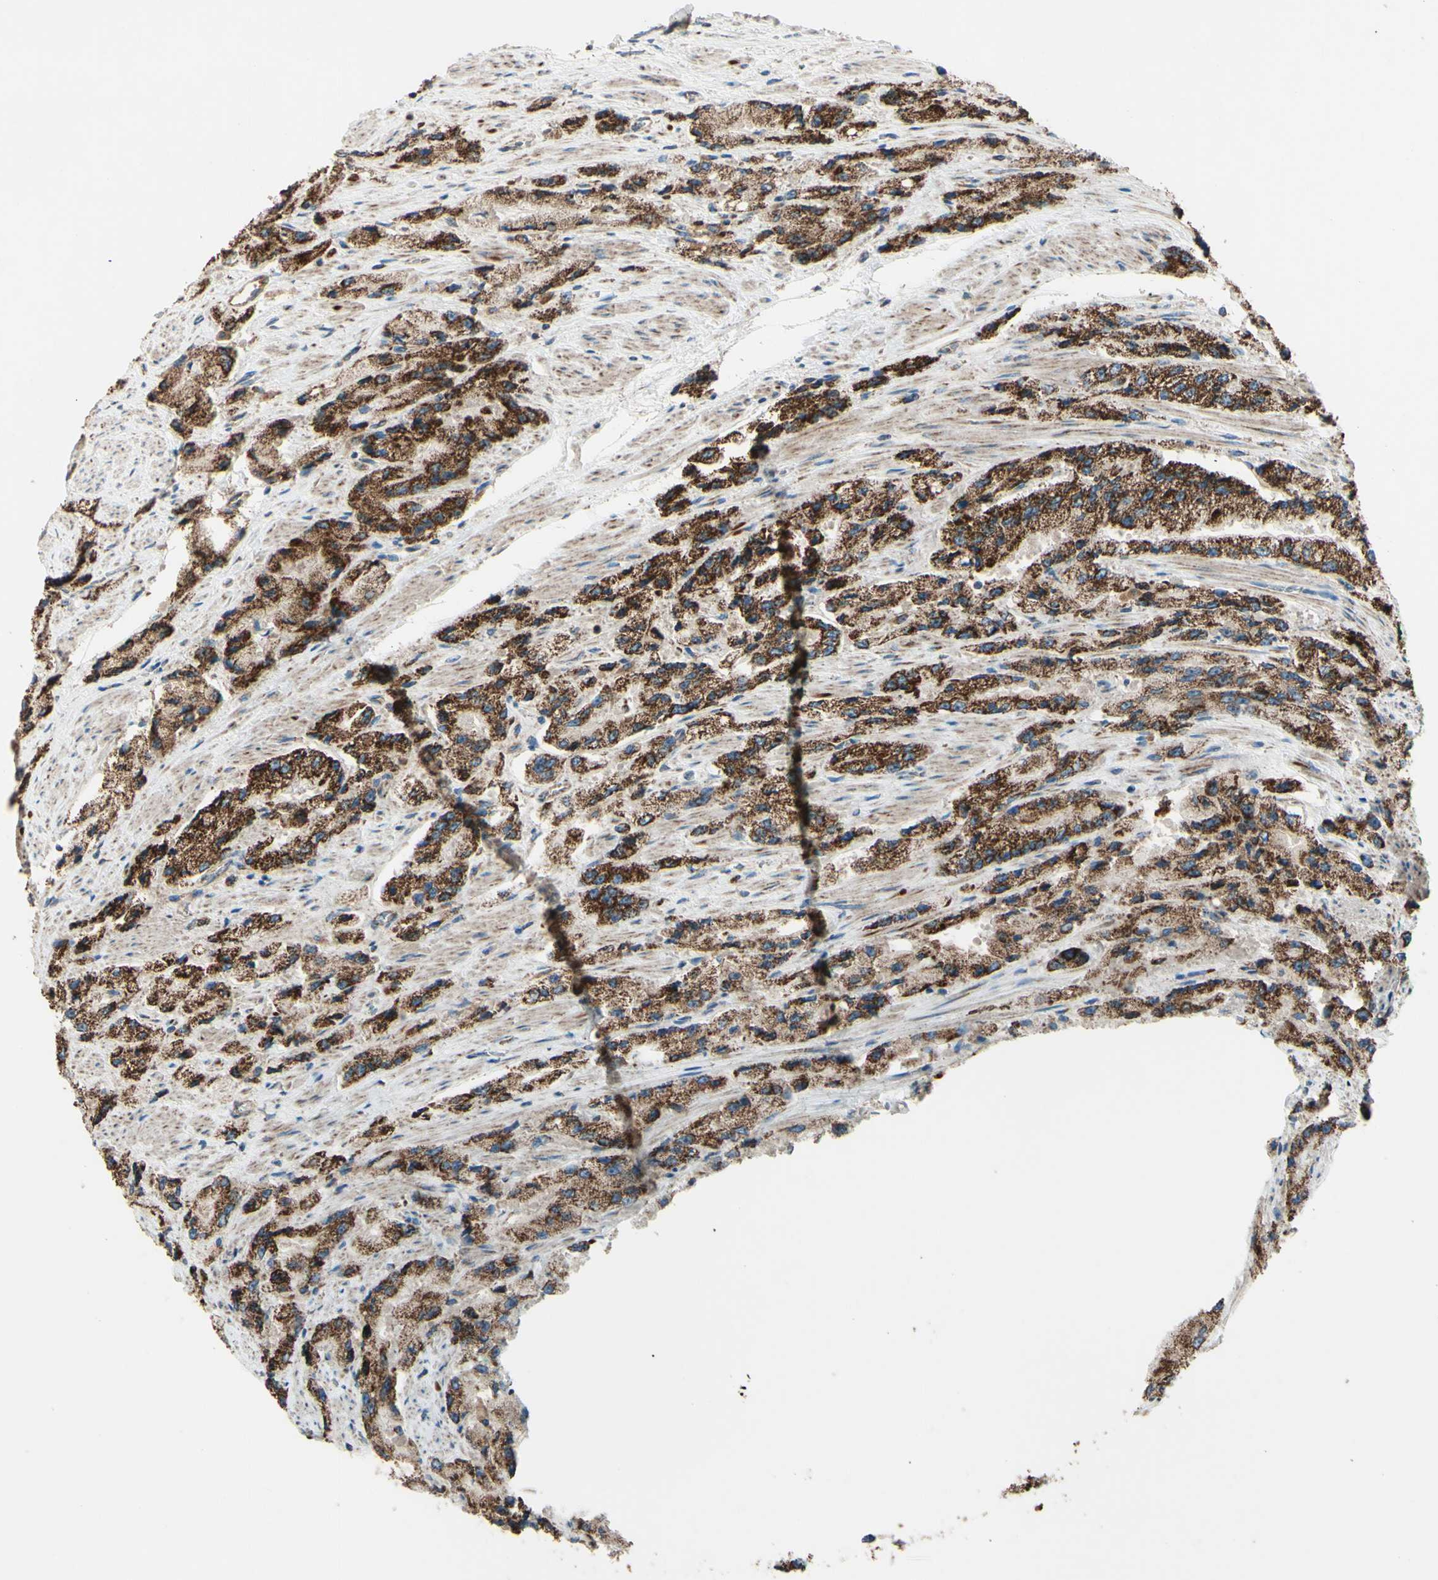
{"staining": {"intensity": "strong", "quantity": ">75%", "location": "cytoplasmic/membranous"}, "tissue": "prostate cancer", "cell_type": "Tumor cells", "image_type": "cancer", "snomed": [{"axis": "morphology", "description": "Adenocarcinoma, High grade"}, {"axis": "topography", "description": "Prostate"}], "caption": "Prostate high-grade adenocarcinoma stained for a protein reveals strong cytoplasmic/membranous positivity in tumor cells.", "gene": "RHOT1", "patient": {"sex": "male", "age": 58}}